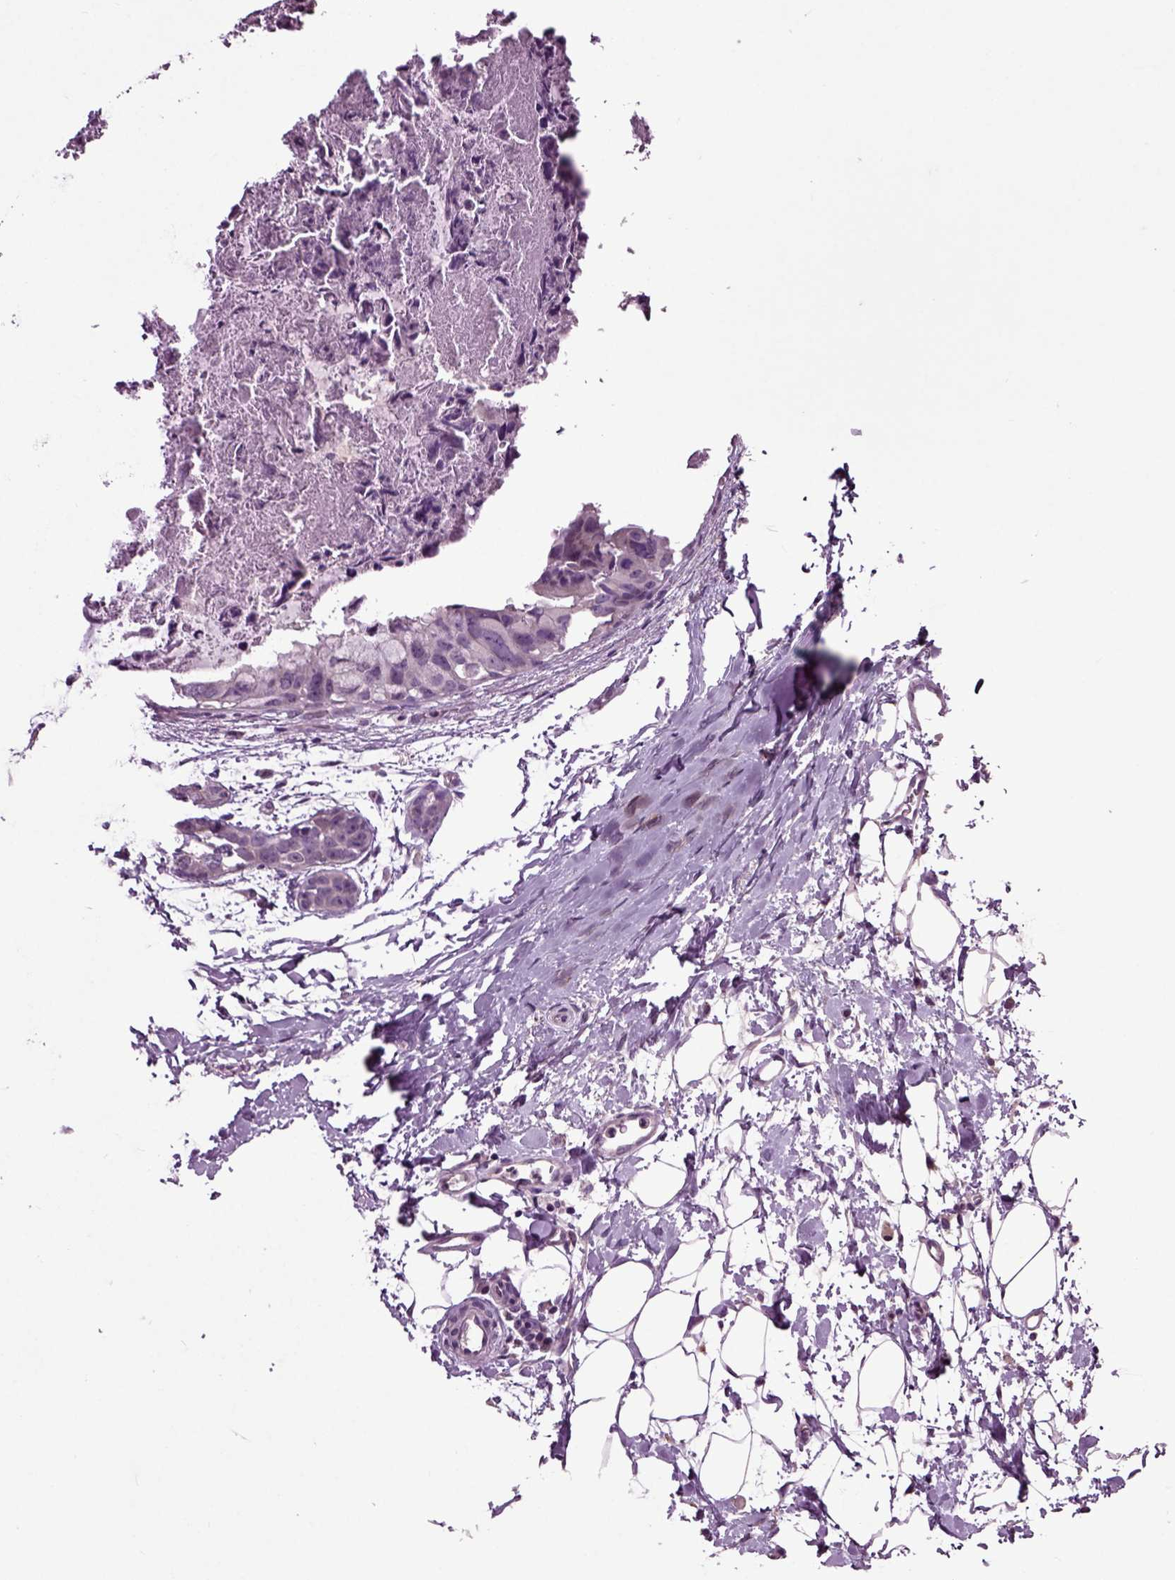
{"staining": {"intensity": "negative", "quantity": "none", "location": "none"}, "tissue": "breast cancer", "cell_type": "Tumor cells", "image_type": "cancer", "snomed": [{"axis": "morphology", "description": "Normal tissue, NOS"}, {"axis": "morphology", "description": "Duct carcinoma"}, {"axis": "topography", "description": "Breast"}], "caption": "A histopathology image of breast cancer (invasive ductal carcinoma) stained for a protein reveals no brown staining in tumor cells.", "gene": "CRHR1", "patient": {"sex": "female", "age": 40}}